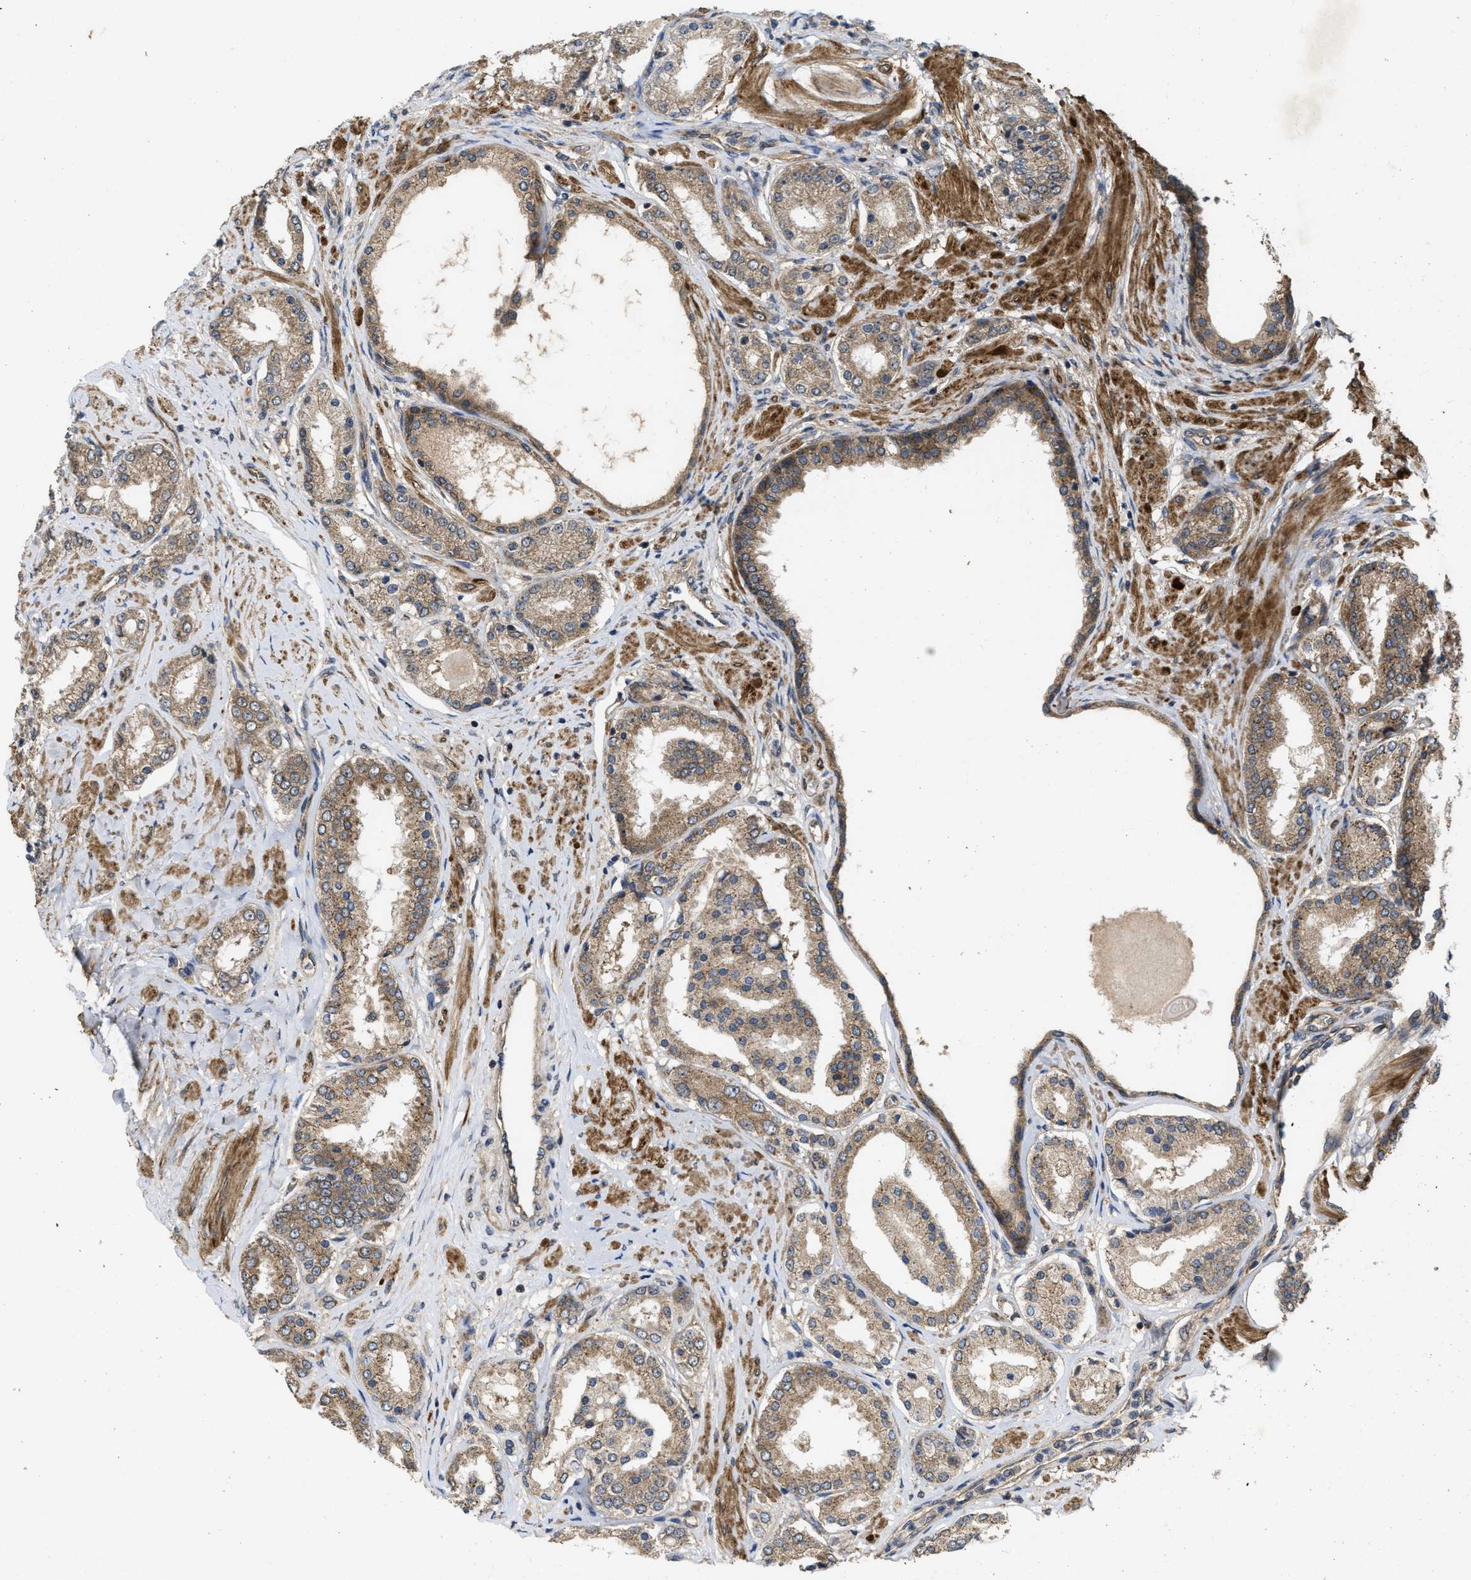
{"staining": {"intensity": "moderate", "quantity": ">75%", "location": "cytoplasmic/membranous"}, "tissue": "prostate cancer", "cell_type": "Tumor cells", "image_type": "cancer", "snomed": [{"axis": "morphology", "description": "Adenocarcinoma, Low grade"}, {"axis": "topography", "description": "Prostate"}], "caption": "Protein staining by IHC shows moderate cytoplasmic/membranous expression in approximately >75% of tumor cells in adenocarcinoma (low-grade) (prostate).", "gene": "FZD6", "patient": {"sex": "male", "age": 63}}